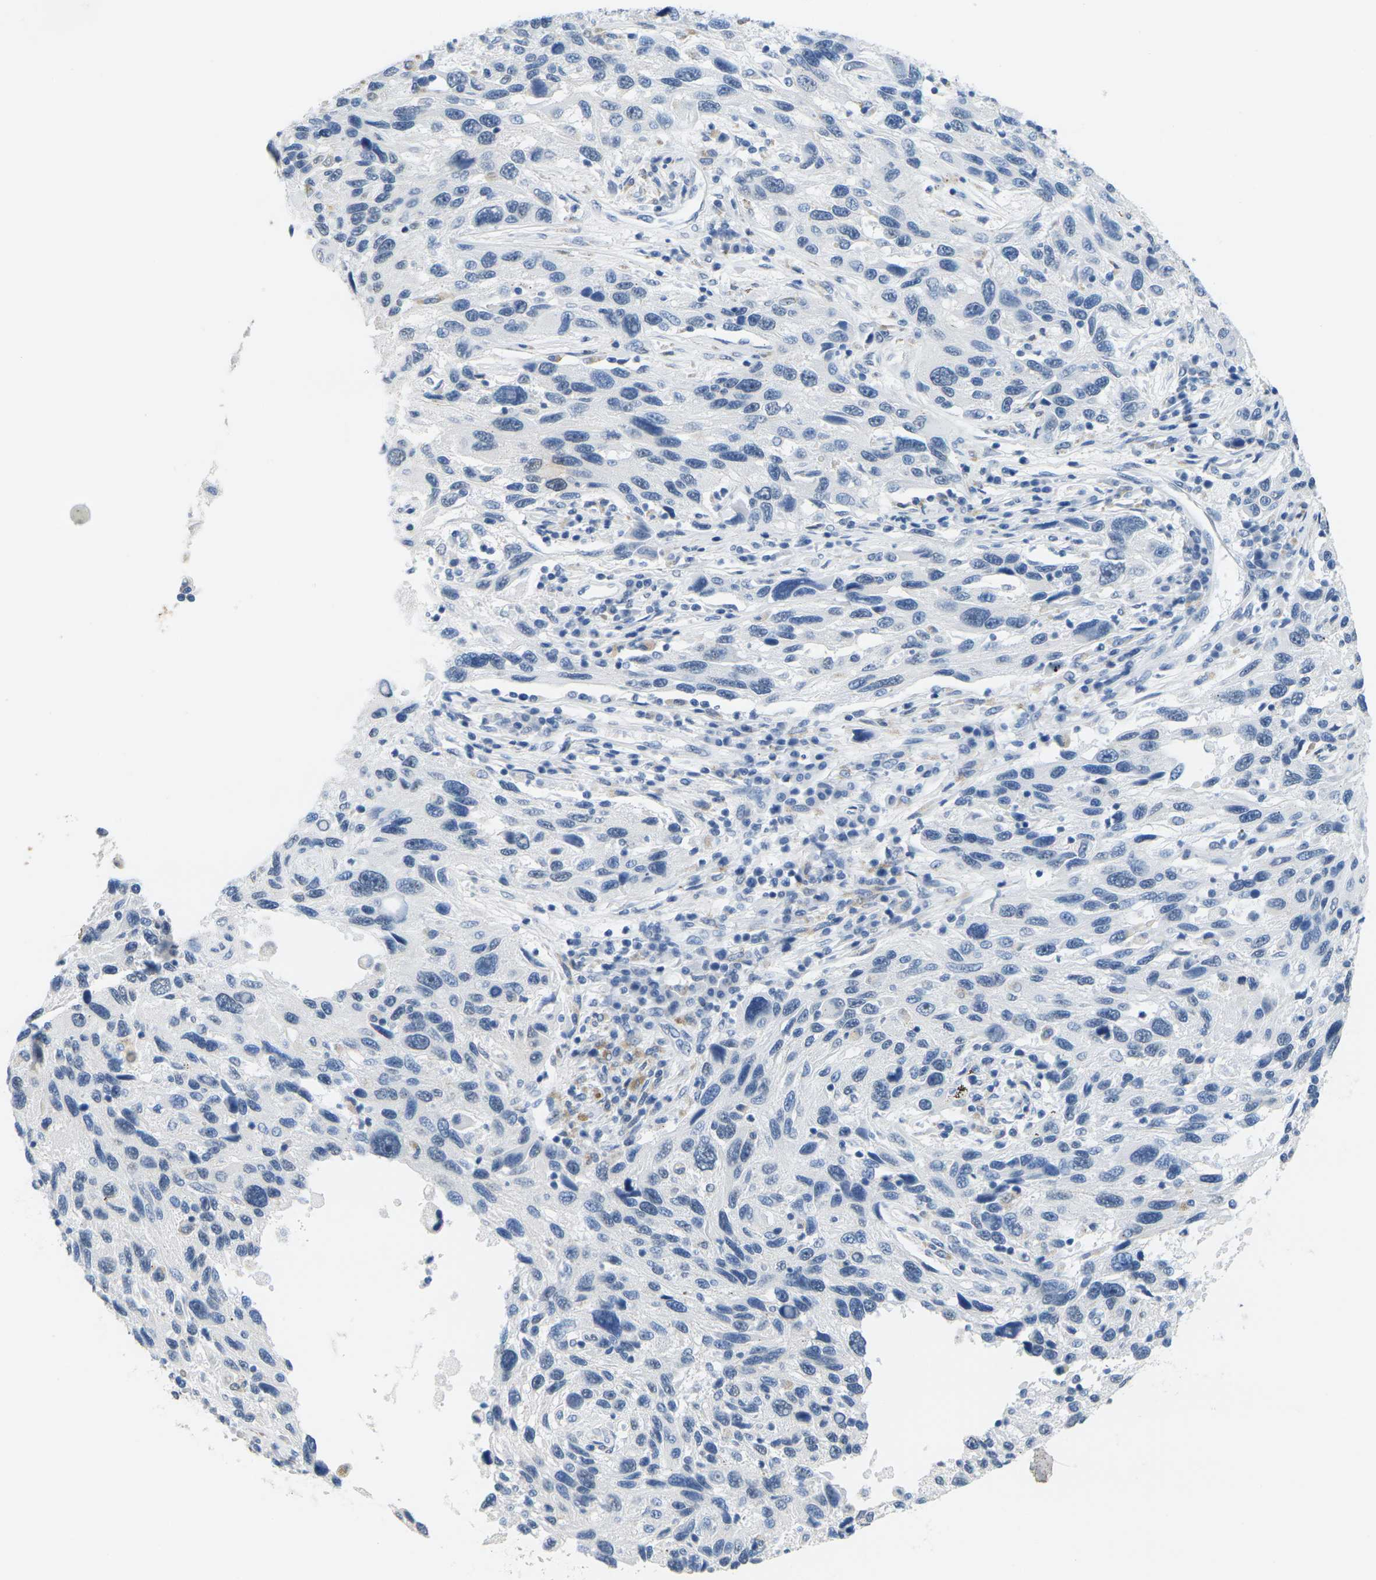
{"staining": {"intensity": "negative", "quantity": "none", "location": "none"}, "tissue": "melanoma", "cell_type": "Tumor cells", "image_type": "cancer", "snomed": [{"axis": "morphology", "description": "Malignant melanoma, NOS"}, {"axis": "topography", "description": "Skin"}], "caption": "This is a micrograph of immunohistochemistry staining of melanoma, which shows no staining in tumor cells. (Stains: DAB (3,3'-diaminobenzidine) immunohistochemistry (IHC) with hematoxylin counter stain, Microscopy: brightfield microscopy at high magnification).", "gene": "CTAG1A", "patient": {"sex": "male", "age": 53}}